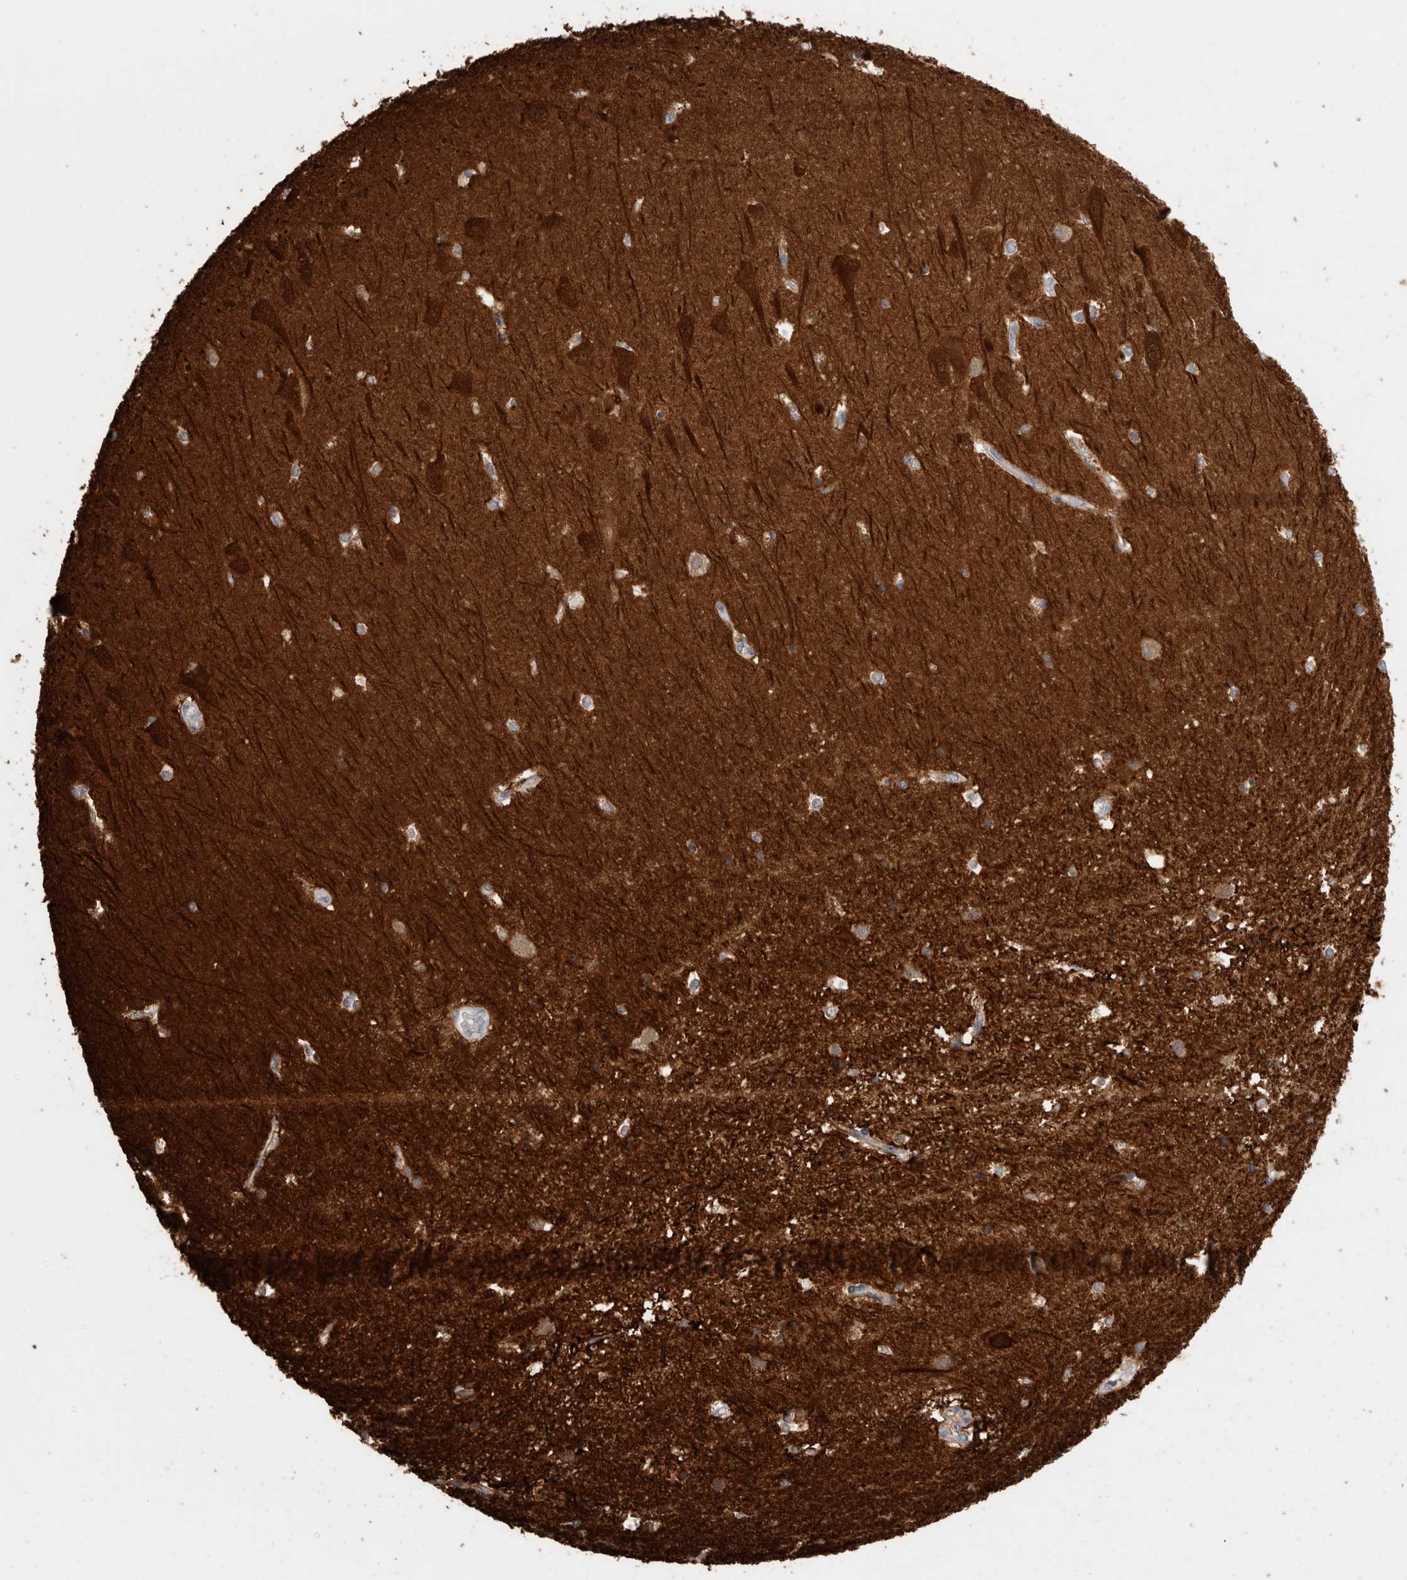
{"staining": {"intensity": "weak", "quantity": "25%-75%", "location": "cytoplasmic/membranous"}, "tissue": "hippocampus", "cell_type": "Glial cells", "image_type": "normal", "snomed": [{"axis": "morphology", "description": "Normal tissue, NOS"}, {"axis": "topography", "description": "Hippocampus"}], "caption": "Hippocampus stained with immunohistochemistry (IHC) displays weak cytoplasmic/membranous positivity in approximately 25%-75% of glial cells. (DAB (3,3'-diaminobenzidine) IHC, brown staining for protein, blue staining for nuclei).", "gene": "PPP3CC", "patient": {"sex": "male", "age": 45}}